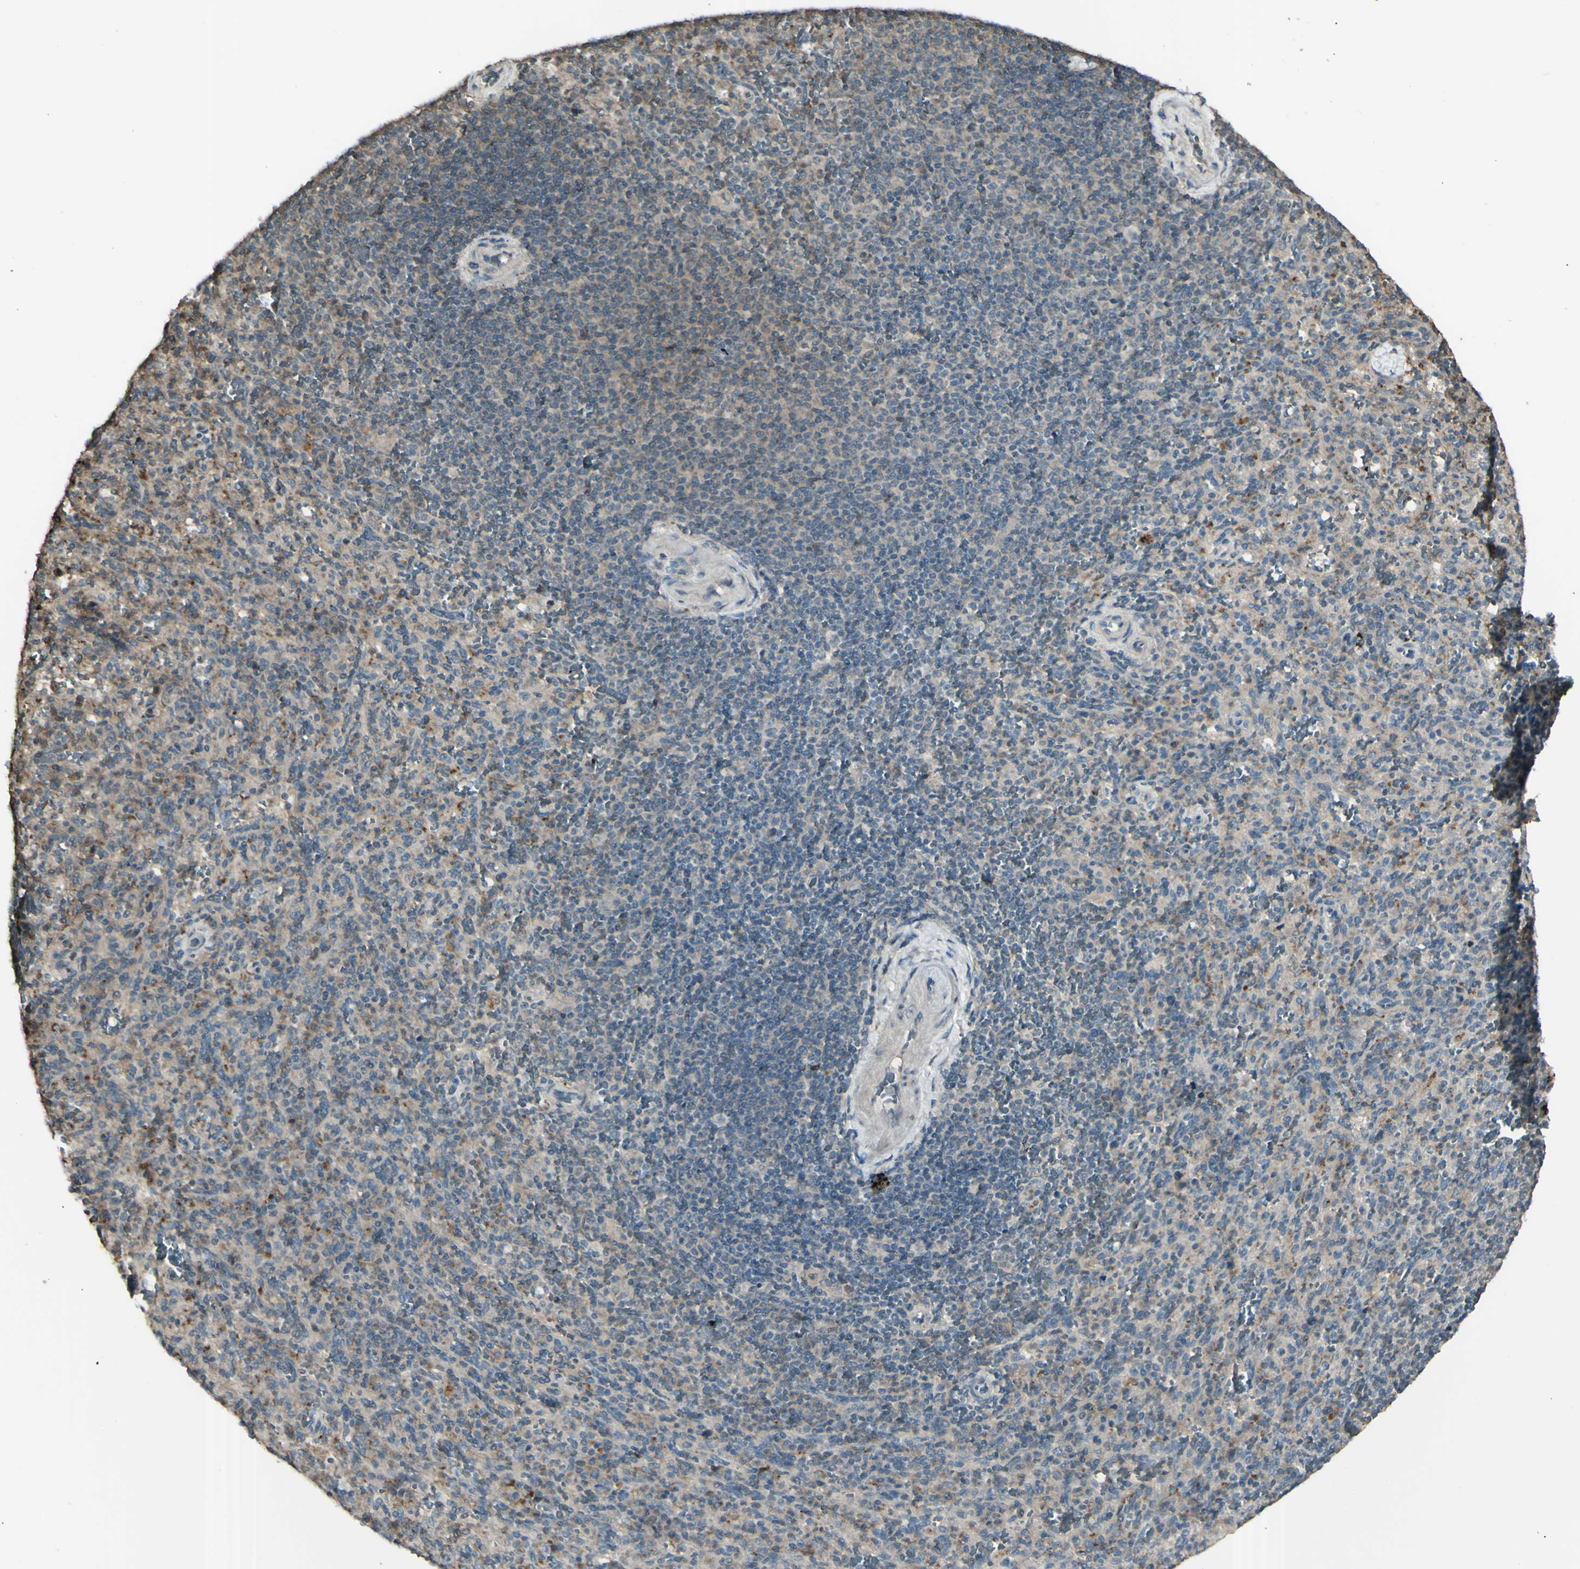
{"staining": {"intensity": "moderate", "quantity": ">75%", "location": "cytoplasmic/membranous"}, "tissue": "spleen", "cell_type": "Cells in red pulp", "image_type": "normal", "snomed": [{"axis": "morphology", "description": "Normal tissue, NOS"}, {"axis": "topography", "description": "Spleen"}], "caption": "Immunohistochemical staining of normal human spleen exhibits >75% levels of moderate cytoplasmic/membranous protein expression in about >75% of cells in red pulp. The staining was performed using DAB, with brown indicating positive protein expression. Nuclei are stained blue with hematoxylin.", "gene": "GNAS", "patient": {"sex": "male", "age": 36}}